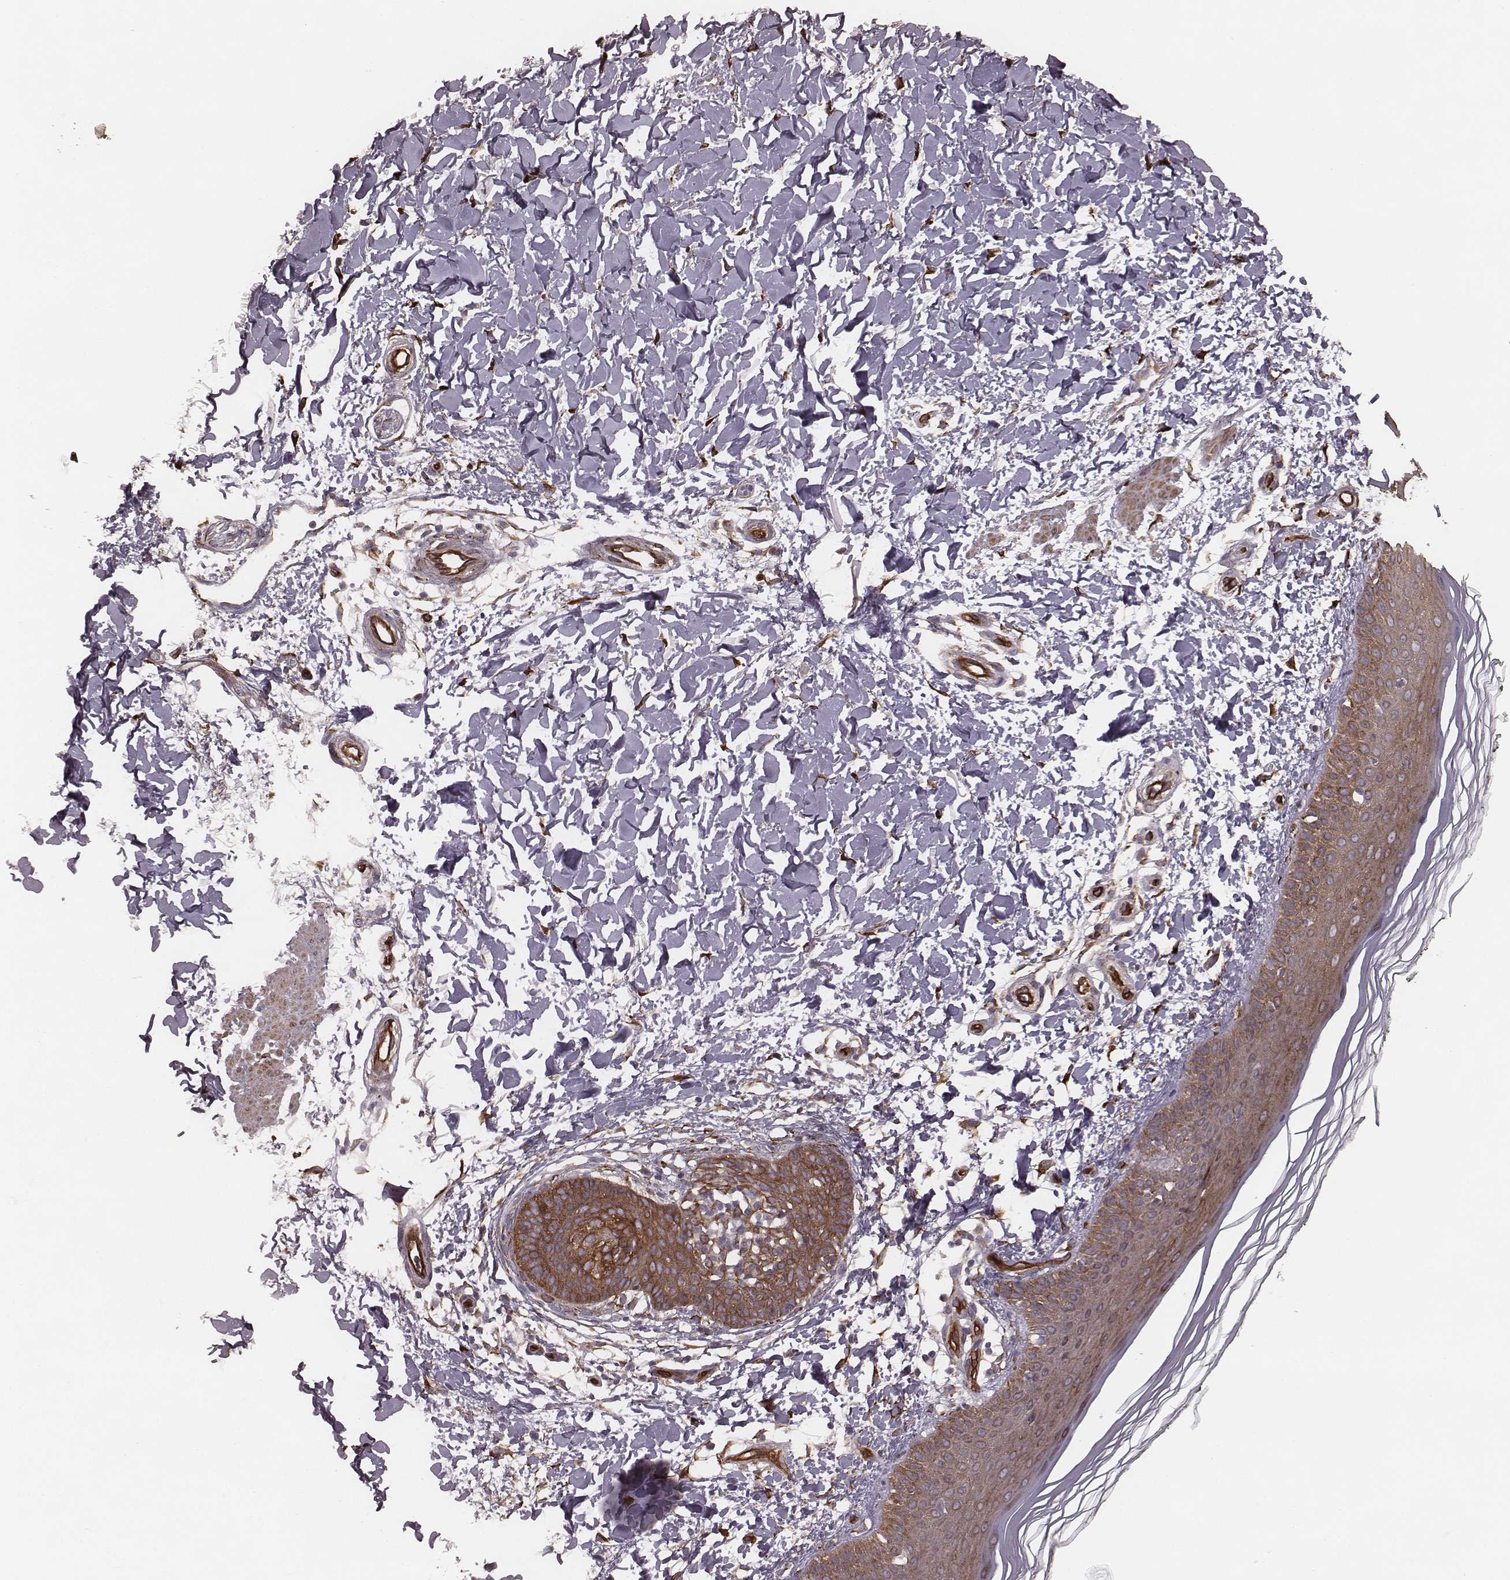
{"staining": {"intensity": "strong", "quantity": "25%-75%", "location": "cytoplasmic/membranous"}, "tissue": "skin", "cell_type": "Fibroblasts", "image_type": "normal", "snomed": [{"axis": "morphology", "description": "Normal tissue, NOS"}, {"axis": "topography", "description": "Skin"}], "caption": "Human skin stained with a brown dye exhibits strong cytoplasmic/membranous positive expression in approximately 25%-75% of fibroblasts.", "gene": "PALMD", "patient": {"sex": "female", "age": 62}}